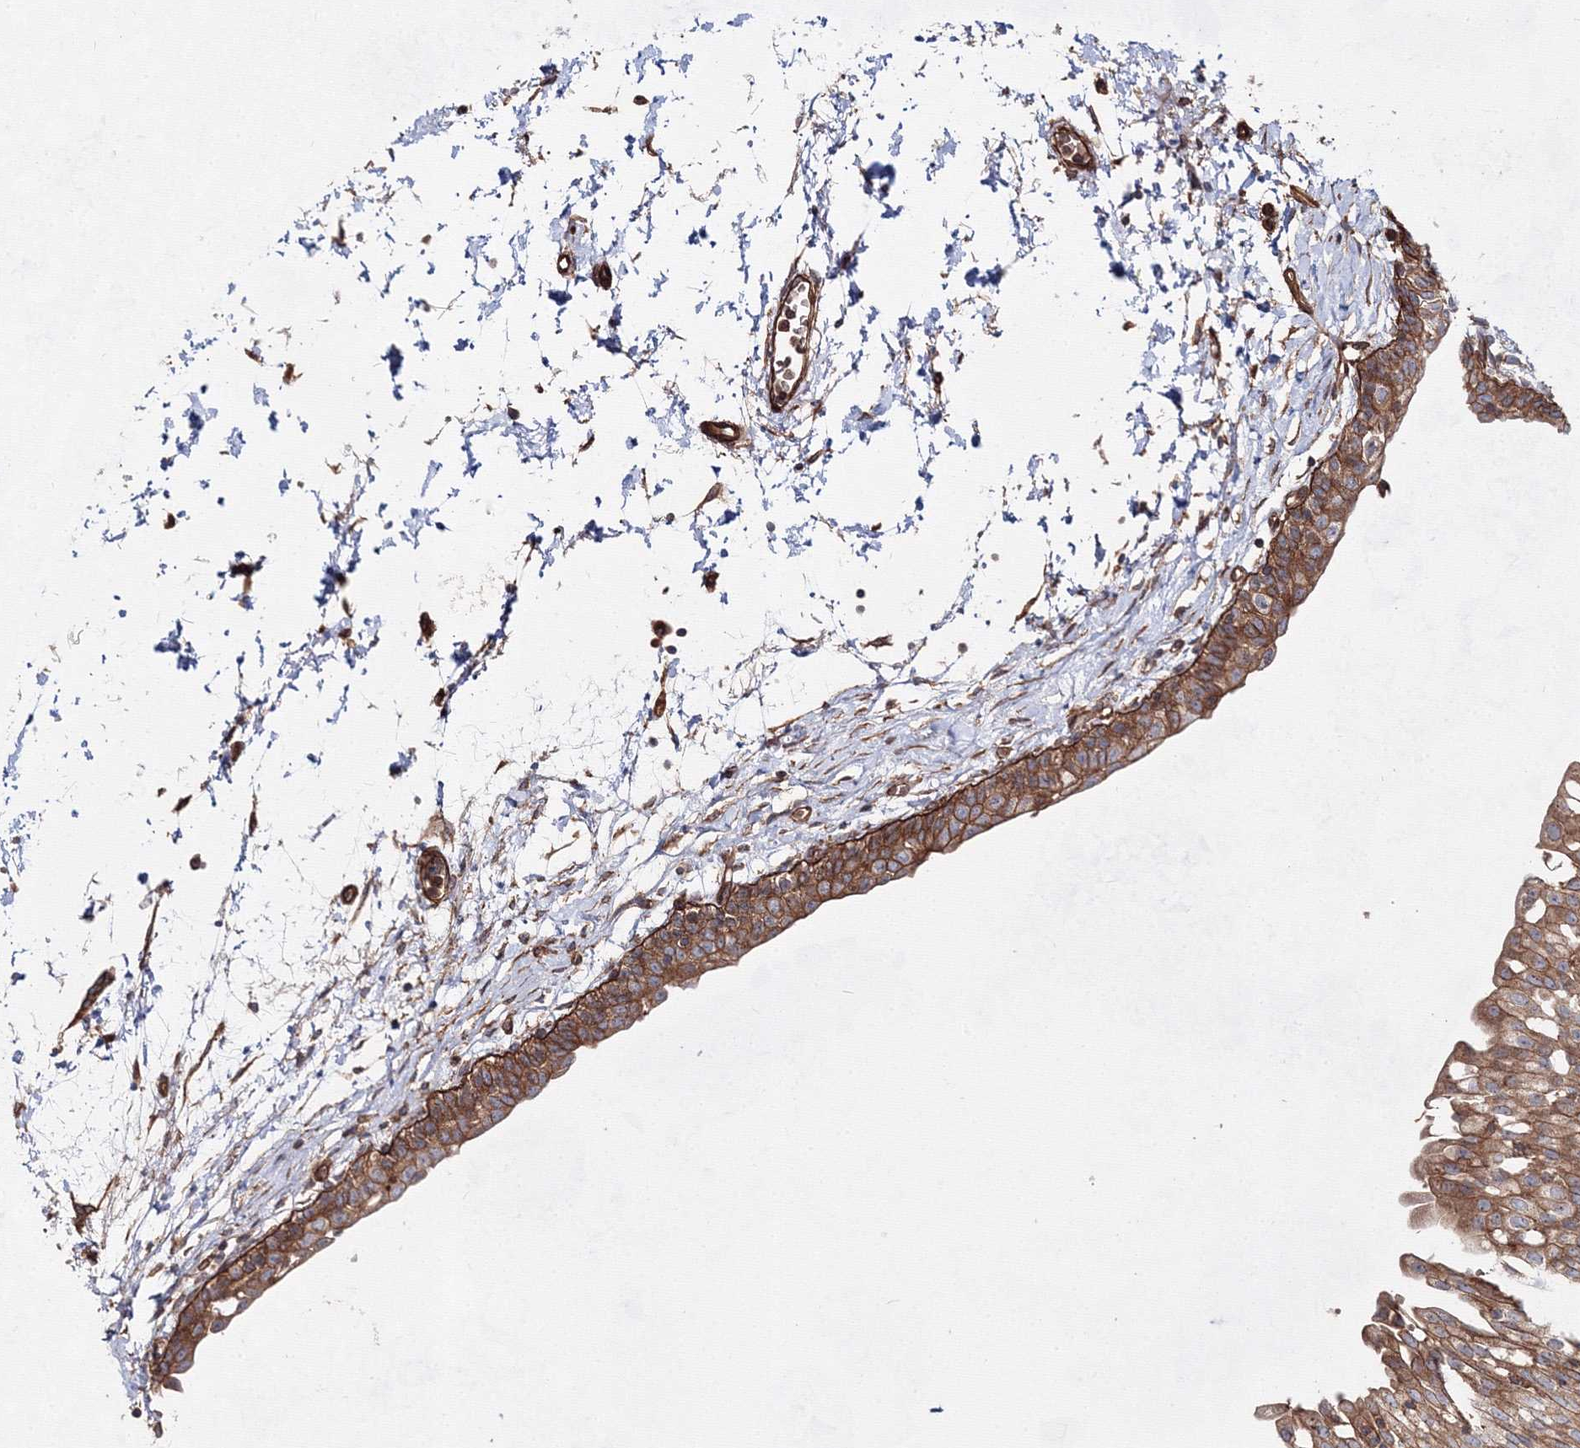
{"staining": {"intensity": "moderate", "quantity": ">75%", "location": "cytoplasmic/membranous"}, "tissue": "urinary bladder", "cell_type": "Urothelial cells", "image_type": "normal", "snomed": [{"axis": "morphology", "description": "Normal tissue, NOS"}, {"axis": "topography", "description": "Urinary bladder"}], "caption": "Immunohistochemical staining of unremarkable human urinary bladder demonstrates medium levels of moderate cytoplasmic/membranous positivity in approximately >75% of urothelial cells.", "gene": "EXOC6", "patient": {"sex": "male", "age": 55}}